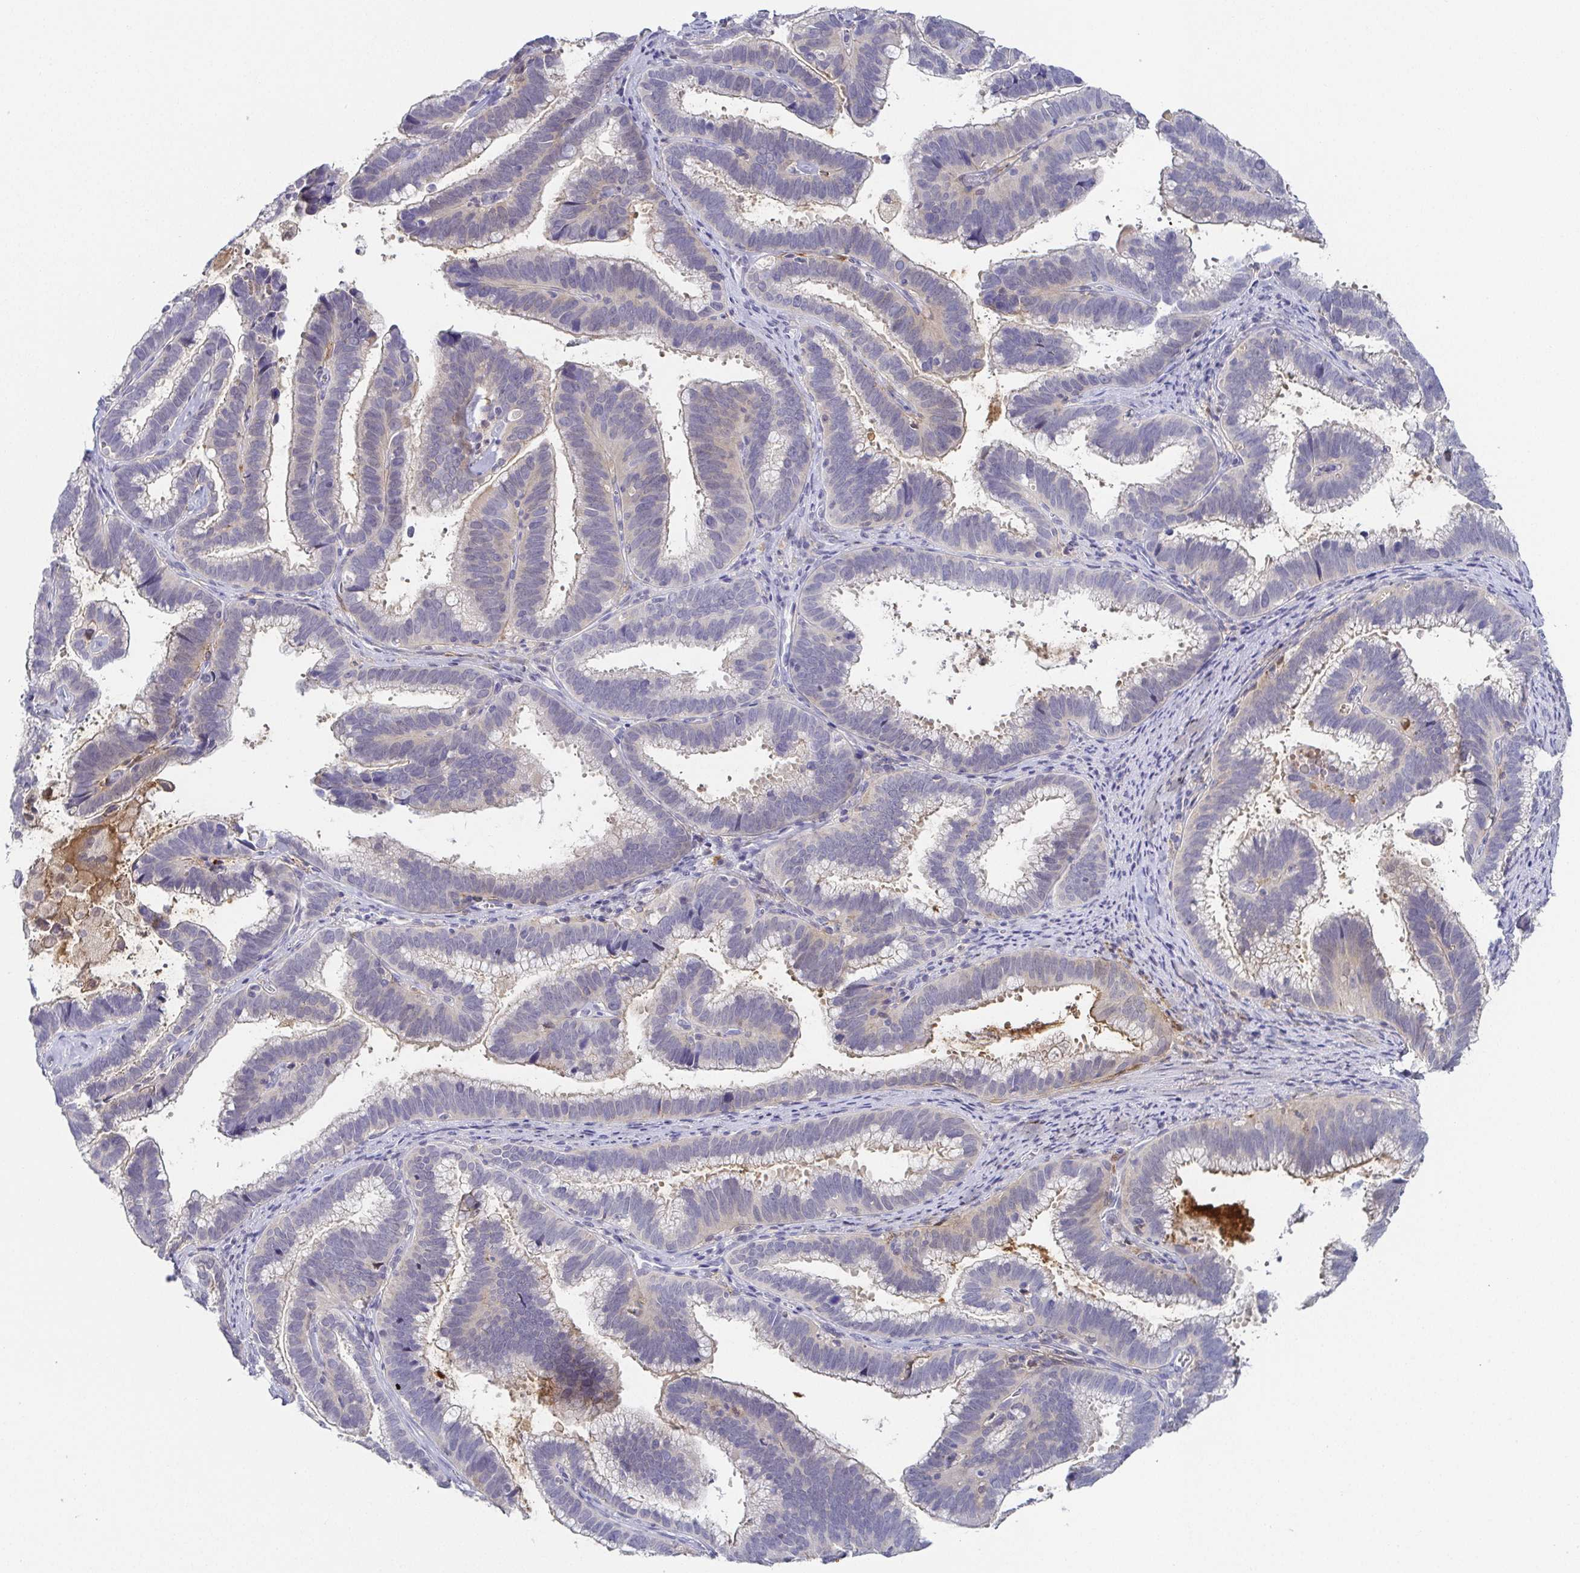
{"staining": {"intensity": "moderate", "quantity": "<25%", "location": "cytoplasmic/membranous"}, "tissue": "cervical cancer", "cell_type": "Tumor cells", "image_type": "cancer", "snomed": [{"axis": "morphology", "description": "Adenocarcinoma, NOS"}, {"axis": "topography", "description": "Cervix"}], "caption": "Immunohistochemical staining of human cervical cancer (adenocarcinoma) demonstrates low levels of moderate cytoplasmic/membranous expression in approximately <25% of tumor cells.", "gene": "RNASE7", "patient": {"sex": "female", "age": 61}}